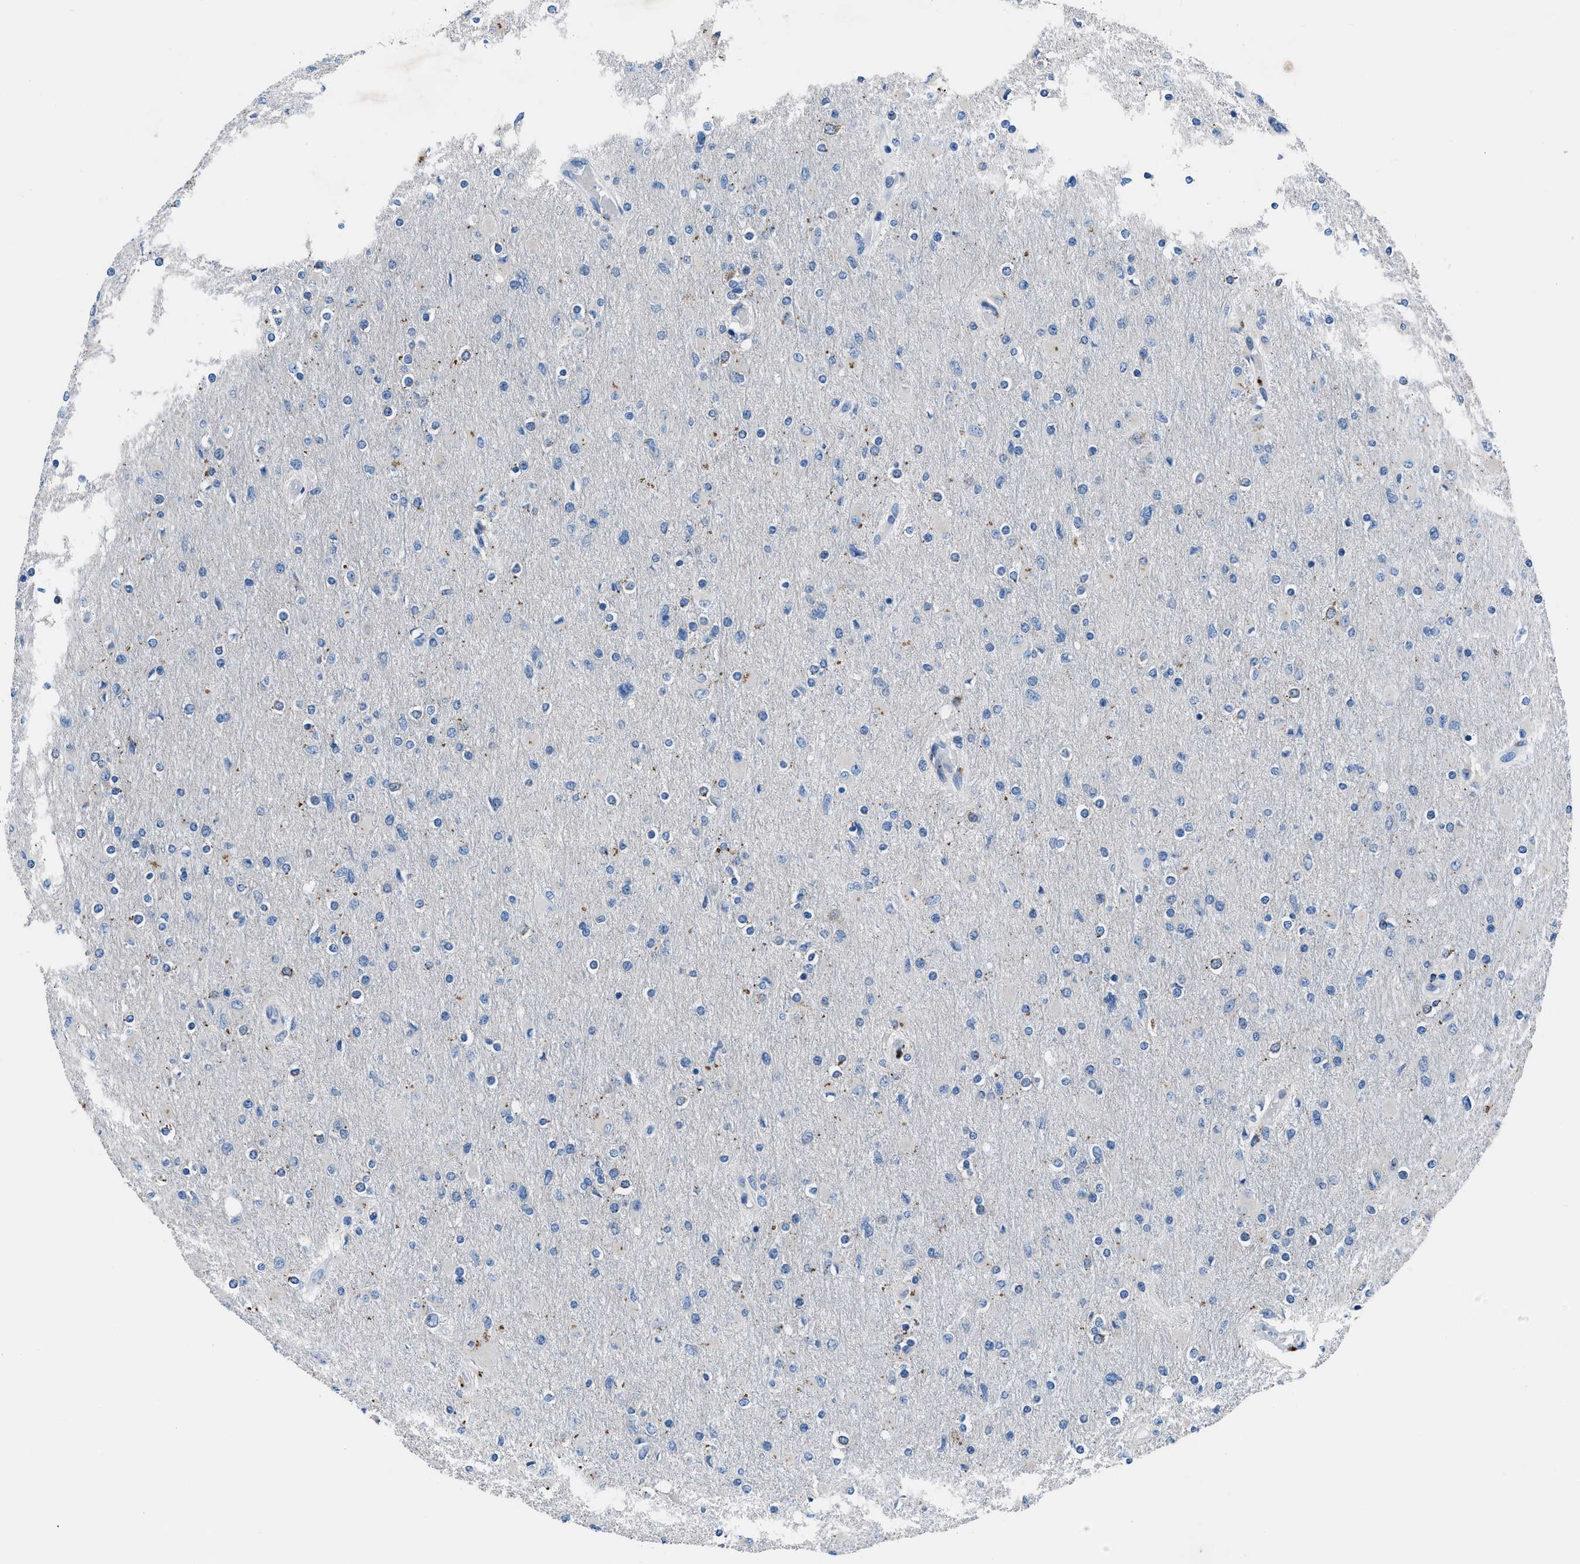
{"staining": {"intensity": "negative", "quantity": "none", "location": "none"}, "tissue": "glioma", "cell_type": "Tumor cells", "image_type": "cancer", "snomed": [{"axis": "morphology", "description": "Glioma, malignant, High grade"}, {"axis": "topography", "description": "Cerebral cortex"}], "caption": "A micrograph of human high-grade glioma (malignant) is negative for staining in tumor cells. (IHC, brightfield microscopy, high magnification).", "gene": "UAP1", "patient": {"sex": "female", "age": 36}}